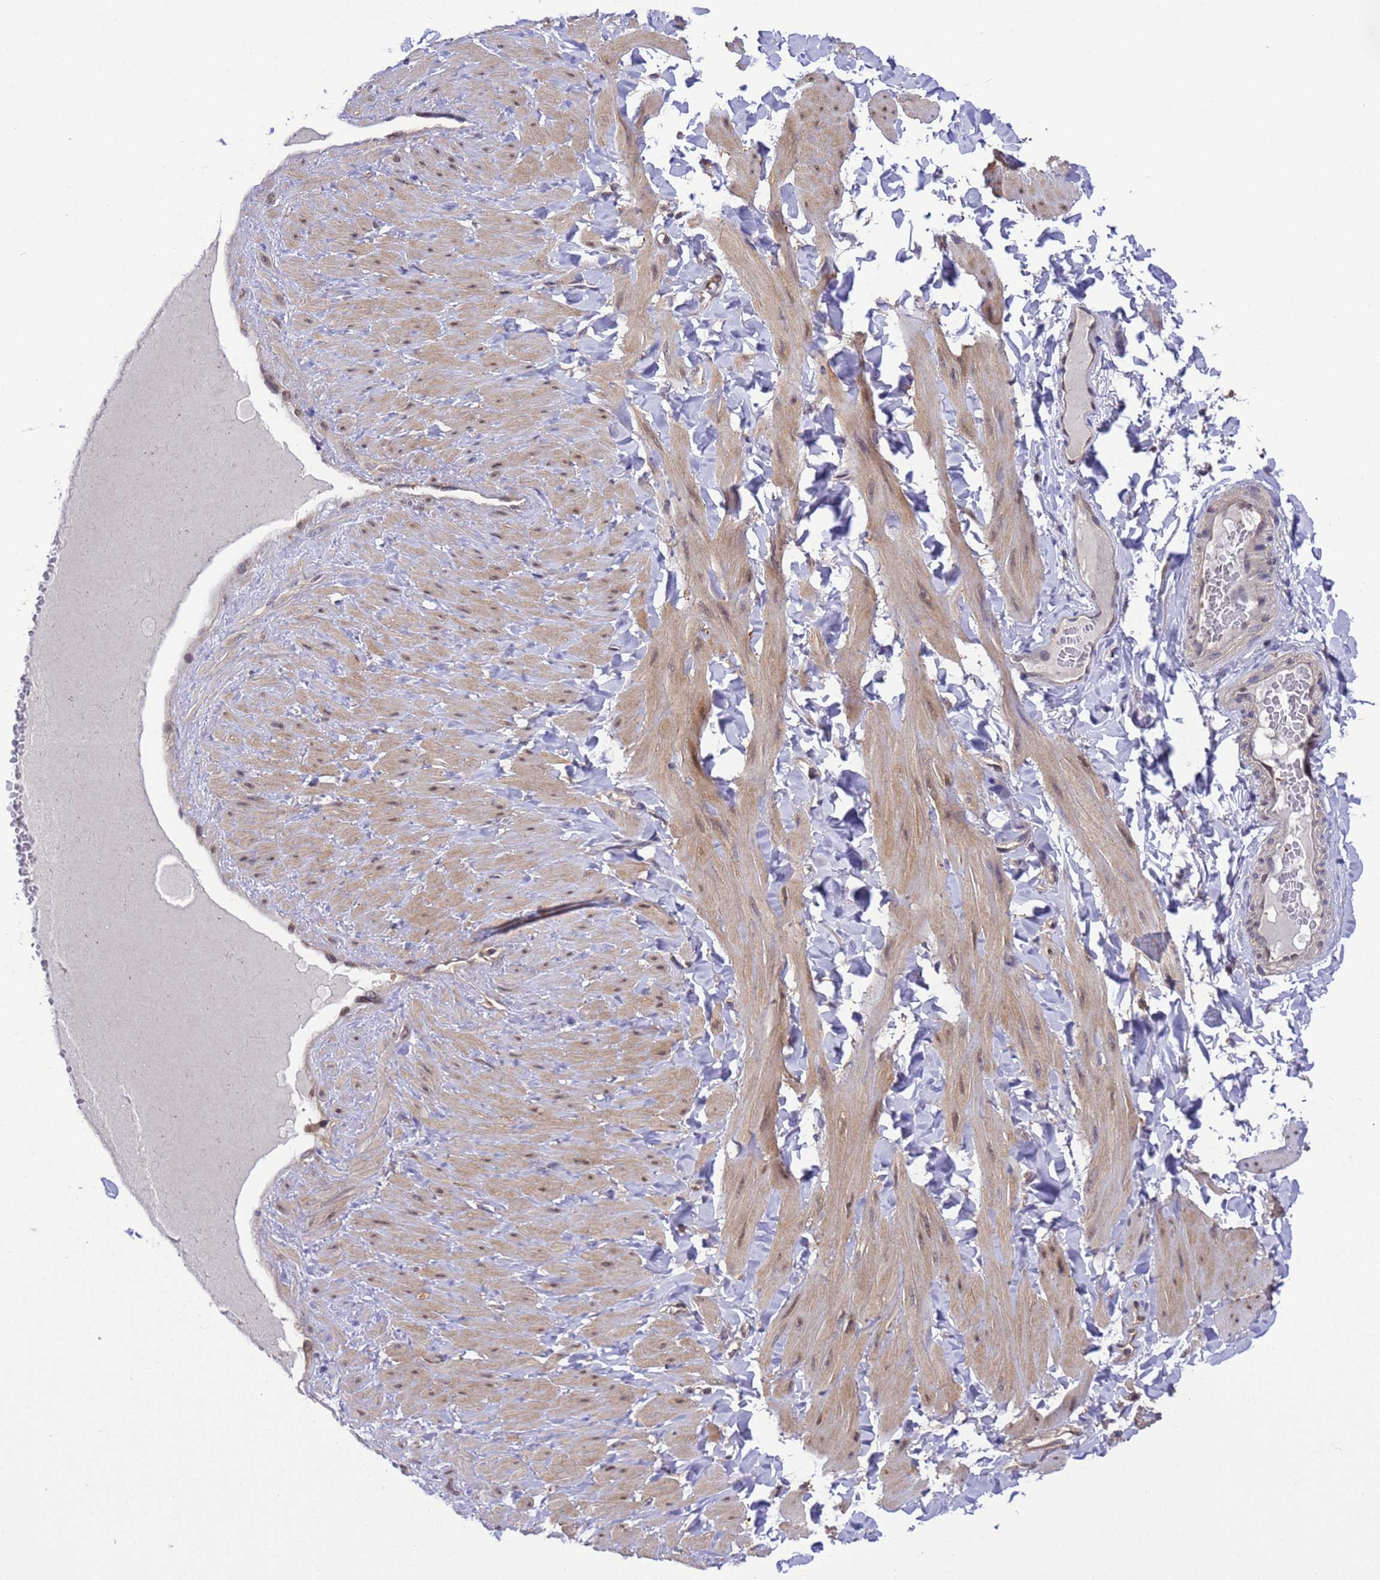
{"staining": {"intensity": "negative", "quantity": "none", "location": "none"}, "tissue": "adipose tissue", "cell_type": "Adipocytes", "image_type": "normal", "snomed": [{"axis": "morphology", "description": "Normal tissue, NOS"}, {"axis": "topography", "description": "Adipose tissue"}, {"axis": "topography", "description": "Vascular tissue"}, {"axis": "topography", "description": "Peripheral nerve tissue"}], "caption": "An image of human adipose tissue is negative for staining in adipocytes. The staining is performed using DAB brown chromogen with nuclei counter-stained in using hematoxylin.", "gene": "ZFP69B", "patient": {"sex": "male", "age": 25}}